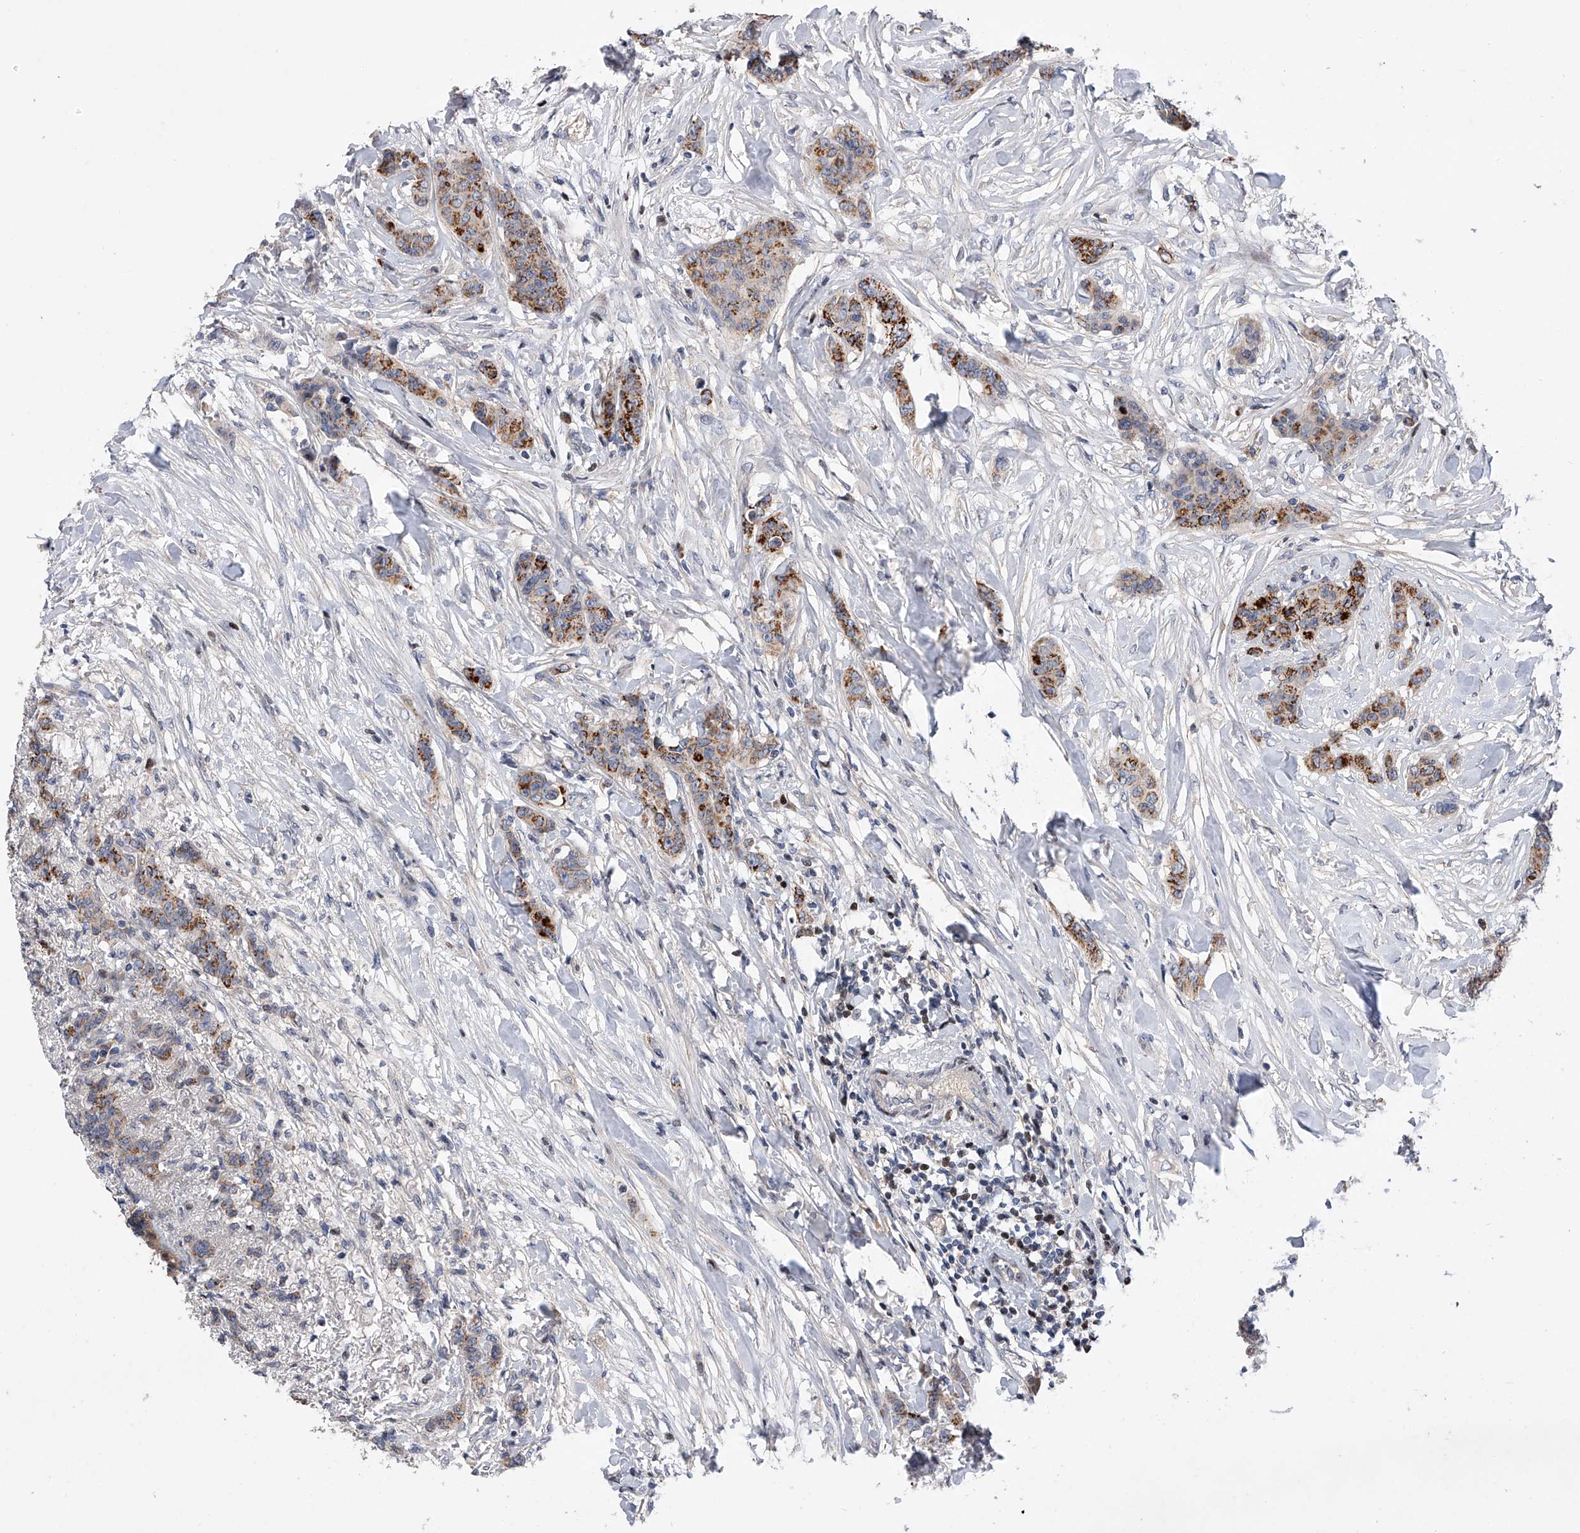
{"staining": {"intensity": "strong", "quantity": "25%-75%", "location": "cytoplasmic/membranous"}, "tissue": "breast cancer", "cell_type": "Tumor cells", "image_type": "cancer", "snomed": [{"axis": "morphology", "description": "Duct carcinoma"}, {"axis": "topography", "description": "Breast"}], "caption": "Immunohistochemical staining of breast cancer exhibits strong cytoplasmic/membranous protein staining in approximately 25%-75% of tumor cells.", "gene": "CDH12", "patient": {"sex": "female", "age": 40}}